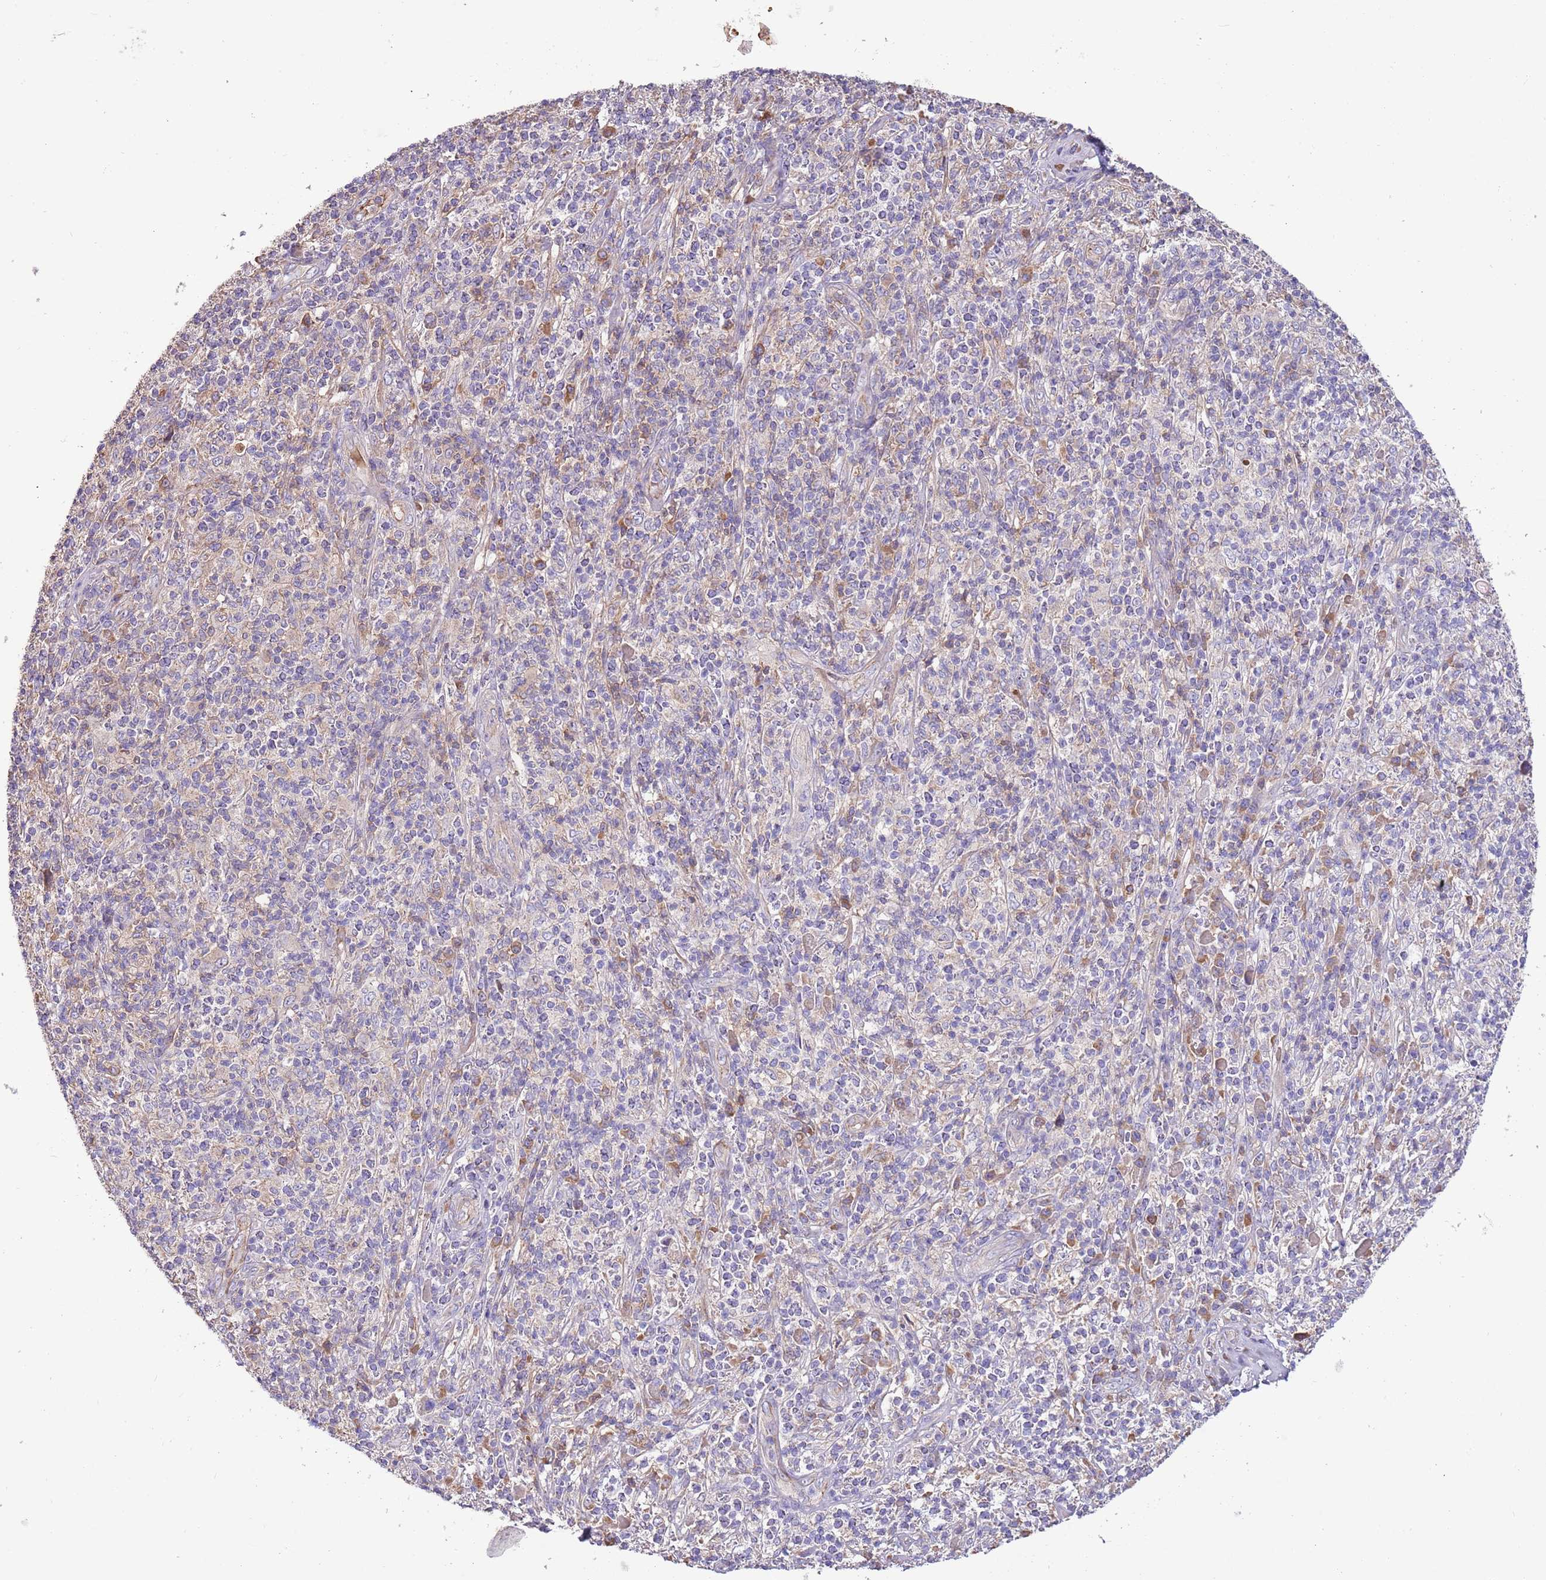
{"staining": {"intensity": "negative", "quantity": "none", "location": "none"}, "tissue": "melanoma", "cell_type": "Tumor cells", "image_type": "cancer", "snomed": [{"axis": "morphology", "description": "Malignant melanoma, NOS"}, {"axis": "topography", "description": "Skin"}], "caption": "Histopathology image shows no protein positivity in tumor cells of melanoma tissue.", "gene": "TRMO", "patient": {"sex": "male", "age": 66}}